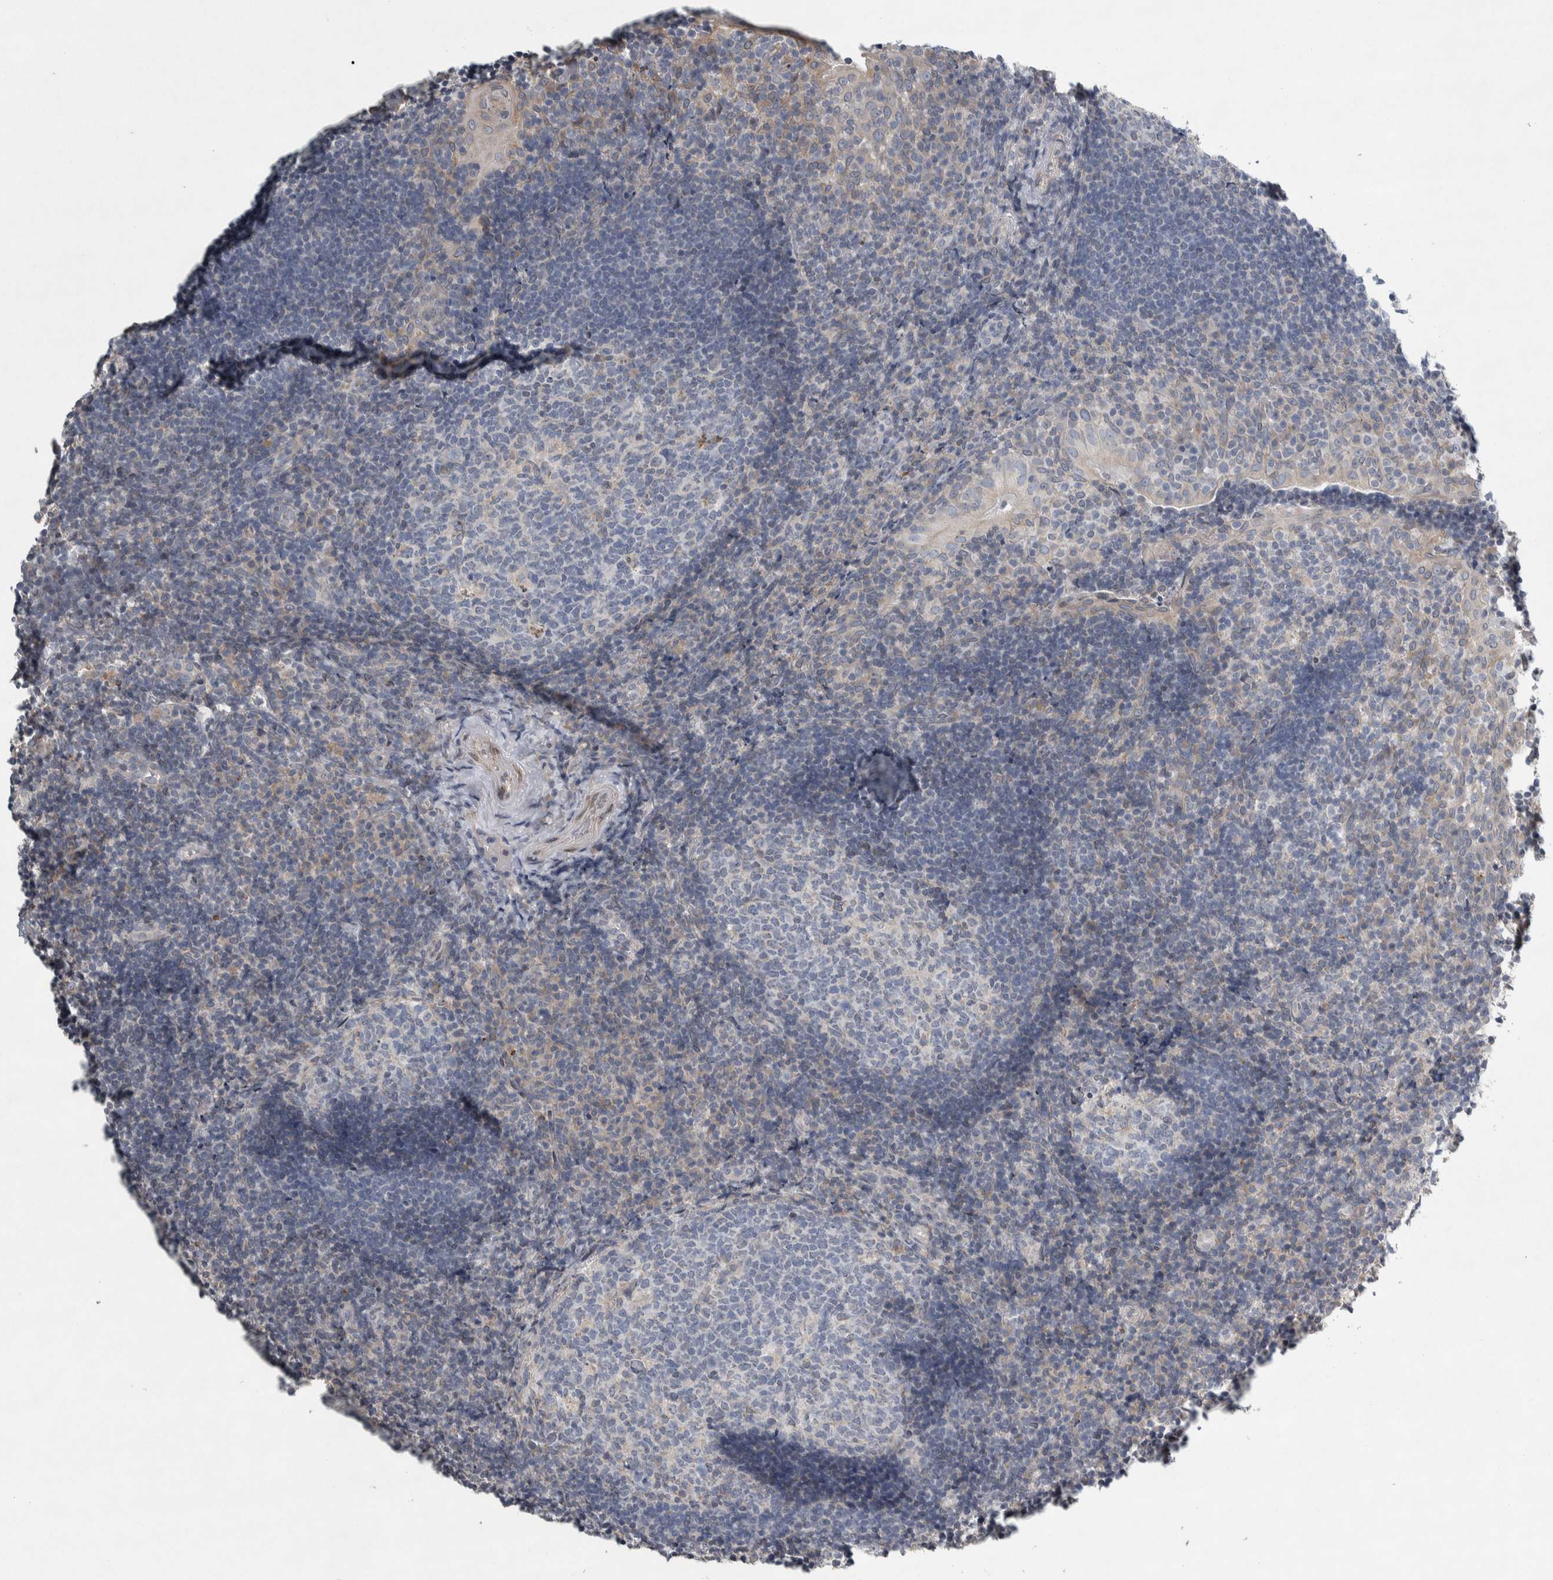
{"staining": {"intensity": "negative", "quantity": "none", "location": "none"}, "tissue": "tonsil", "cell_type": "Germinal center cells", "image_type": "normal", "snomed": [{"axis": "morphology", "description": "Normal tissue, NOS"}, {"axis": "topography", "description": "Tonsil"}], "caption": "DAB immunohistochemical staining of unremarkable tonsil shows no significant expression in germinal center cells.", "gene": "SIGMAR1", "patient": {"sex": "female", "age": 40}}